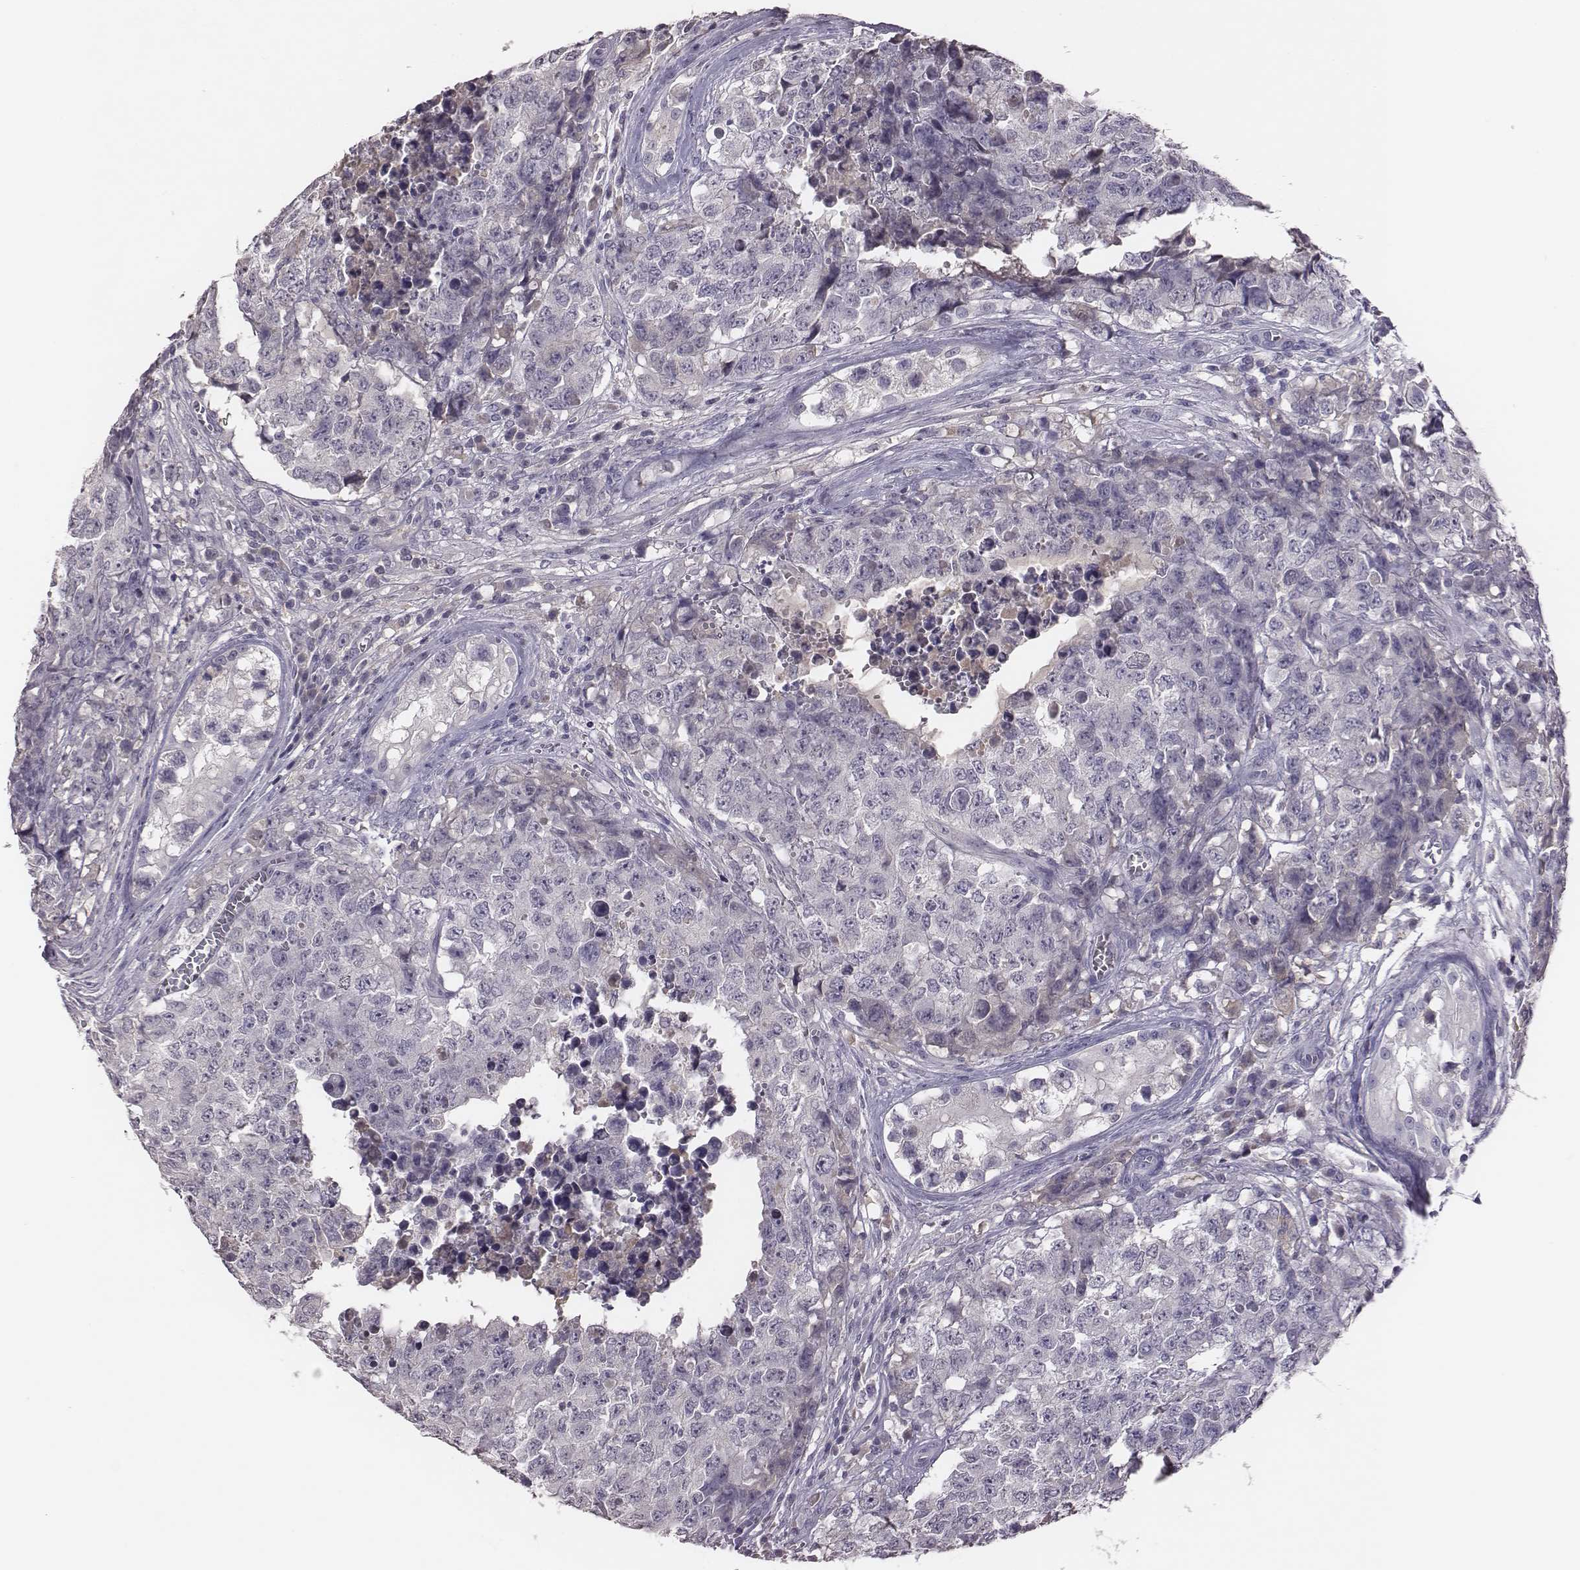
{"staining": {"intensity": "negative", "quantity": "none", "location": "none"}, "tissue": "testis cancer", "cell_type": "Tumor cells", "image_type": "cancer", "snomed": [{"axis": "morphology", "description": "Carcinoma, Embryonal, NOS"}, {"axis": "topography", "description": "Testis"}], "caption": "Immunohistochemical staining of testis cancer (embryonal carcinoma) exhibits no significant positivity in tumor cells. The staining was performed using DAB to visualize the protein expression in brown, while the nuclei were stained in blue with hematoxylin (Magnification: 20x).", "gene": "EN1", "patient": {"sex": "male", "age": 23}}